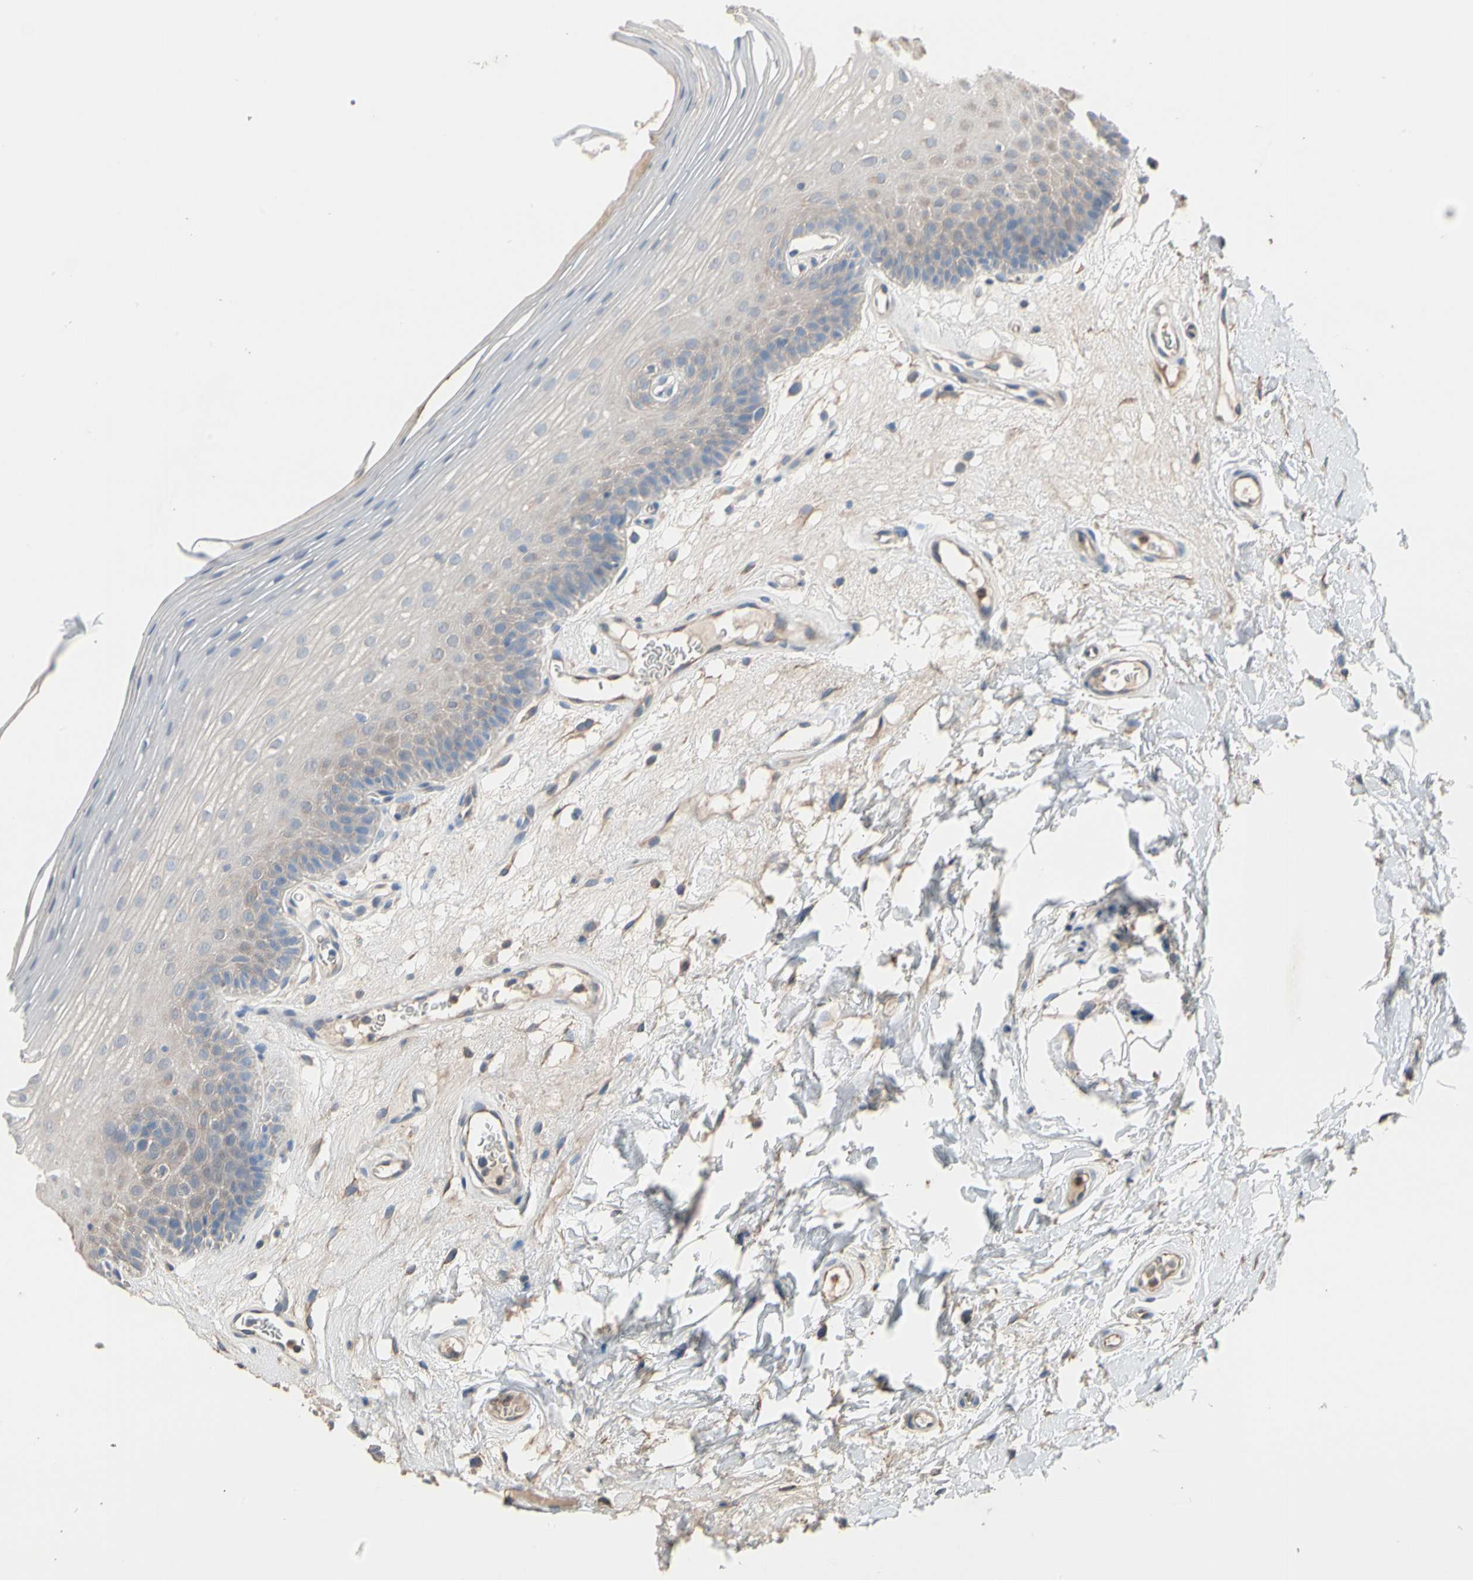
{"staining": {"intensity": "negative", "quantity": "none", "location": "none"}, "tissue": "oral mucosa", "cell_type": "Squamous epithelial cells", "image_type": "normal", "snomed": [{"axis": "morphology", "description": "Normal tissue, NOS"}, {"axis": "morphology", "description": "Squamous cell carcinoma, NOS"}, {"axis": "topography", "description": "Skeletal muscle"}, {"axis": "topography", "description": "Oral tissue"}], "caption": "DAB immunohistochemical staining of unremarkable human oral mucosa shows no significant expression in squamous epithelial cells.", "gene": "BBOX1", "patient": {"sex": "male", "age": 71}}